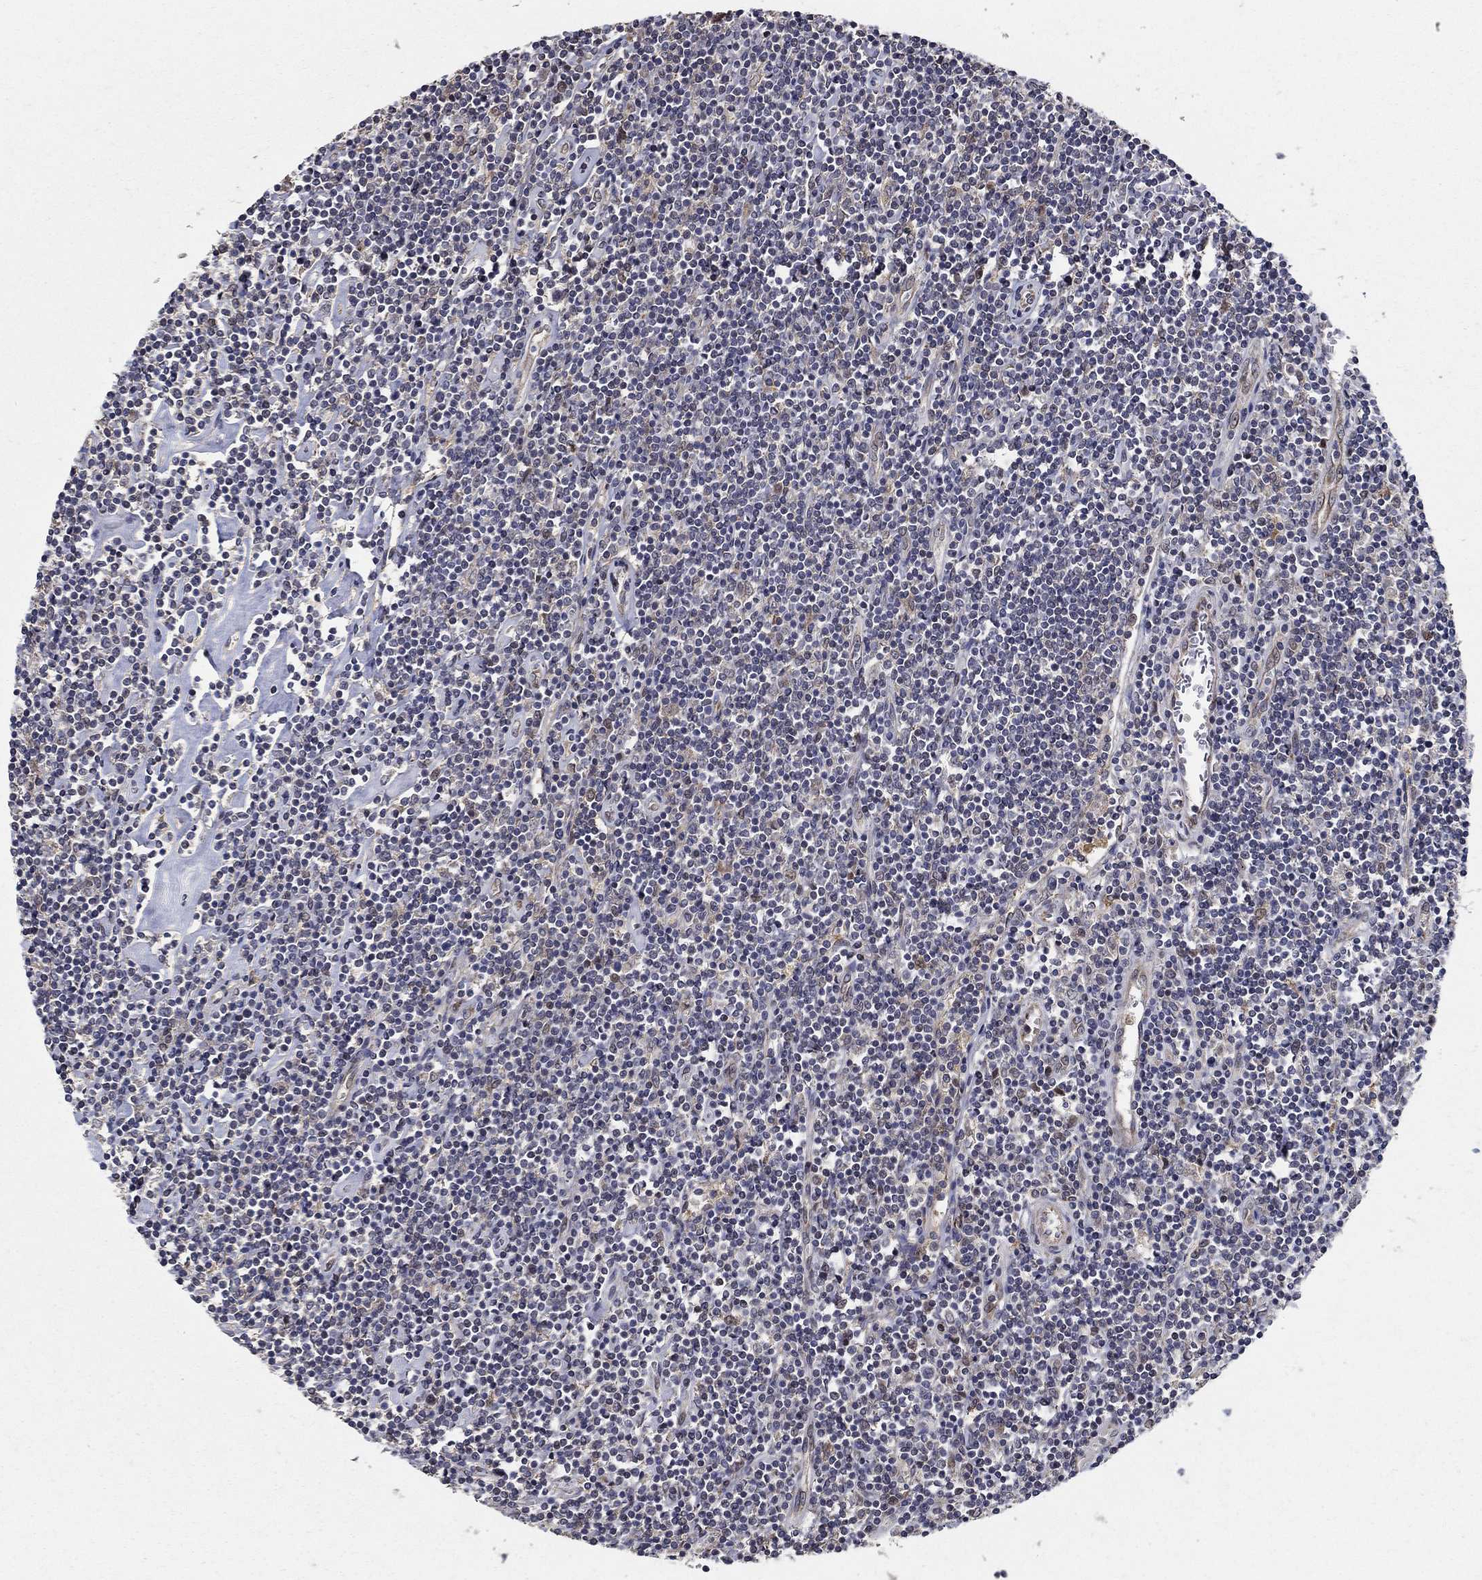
{"staining": {"intensity": "negative", "quantity": "none", "location": "none"}, "tissue": "lymphoma", "cell_type": "Tumor cells", "image_type": "cancer", "snomed": [{"axis": "morphology", "description": "Hodgkin's disease, NOS"}, {"axis": "topography", "description": "Lymph node"}], "caption": "Protein analysis of Hodgkin's disease reveals no significant positivity in tumor cells.", "gene": "ZNF594", "patient": {"sex": "male", "age": 40}}